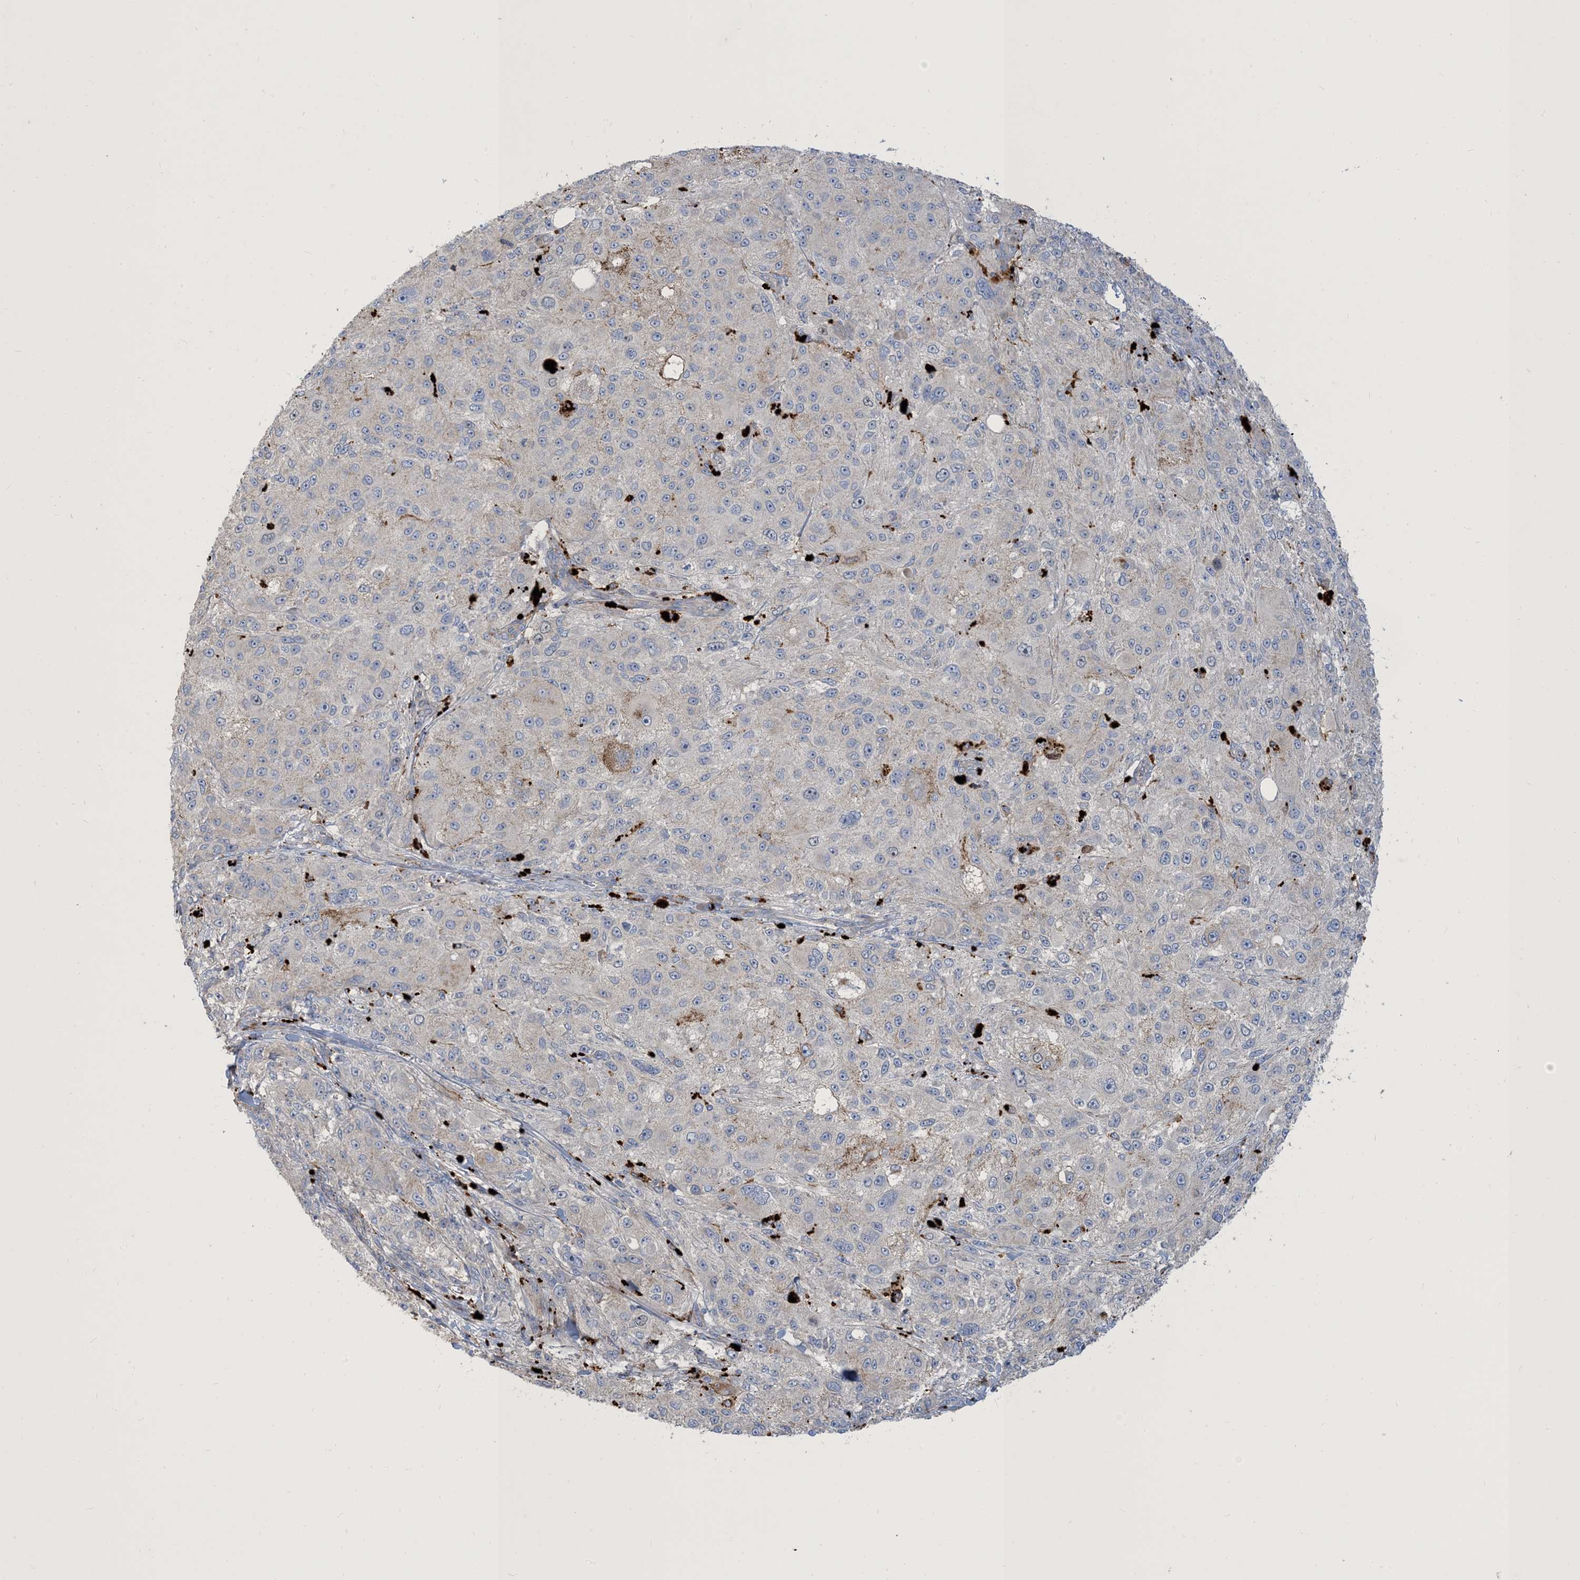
{"staining": {"intensity": "negative", "quantity": "none", "location": "none"}, "tissue": "melanoma", "cell_type": "Tumor cells", "image_type": "cancer", "snomed": [{"axis": "morphology", "description": "Necrosis, NOS"}, {"axis": "morphology", "description": "Malignant melanoma, NOS"}, {"axis": "topography", "description": "Skin"}], "caption": "The photomicrograph exhibits no staining of tumor cells in malignant melanoma.", "gene": "PEAR1", "patient": {"sex": "female", "age": 87}}